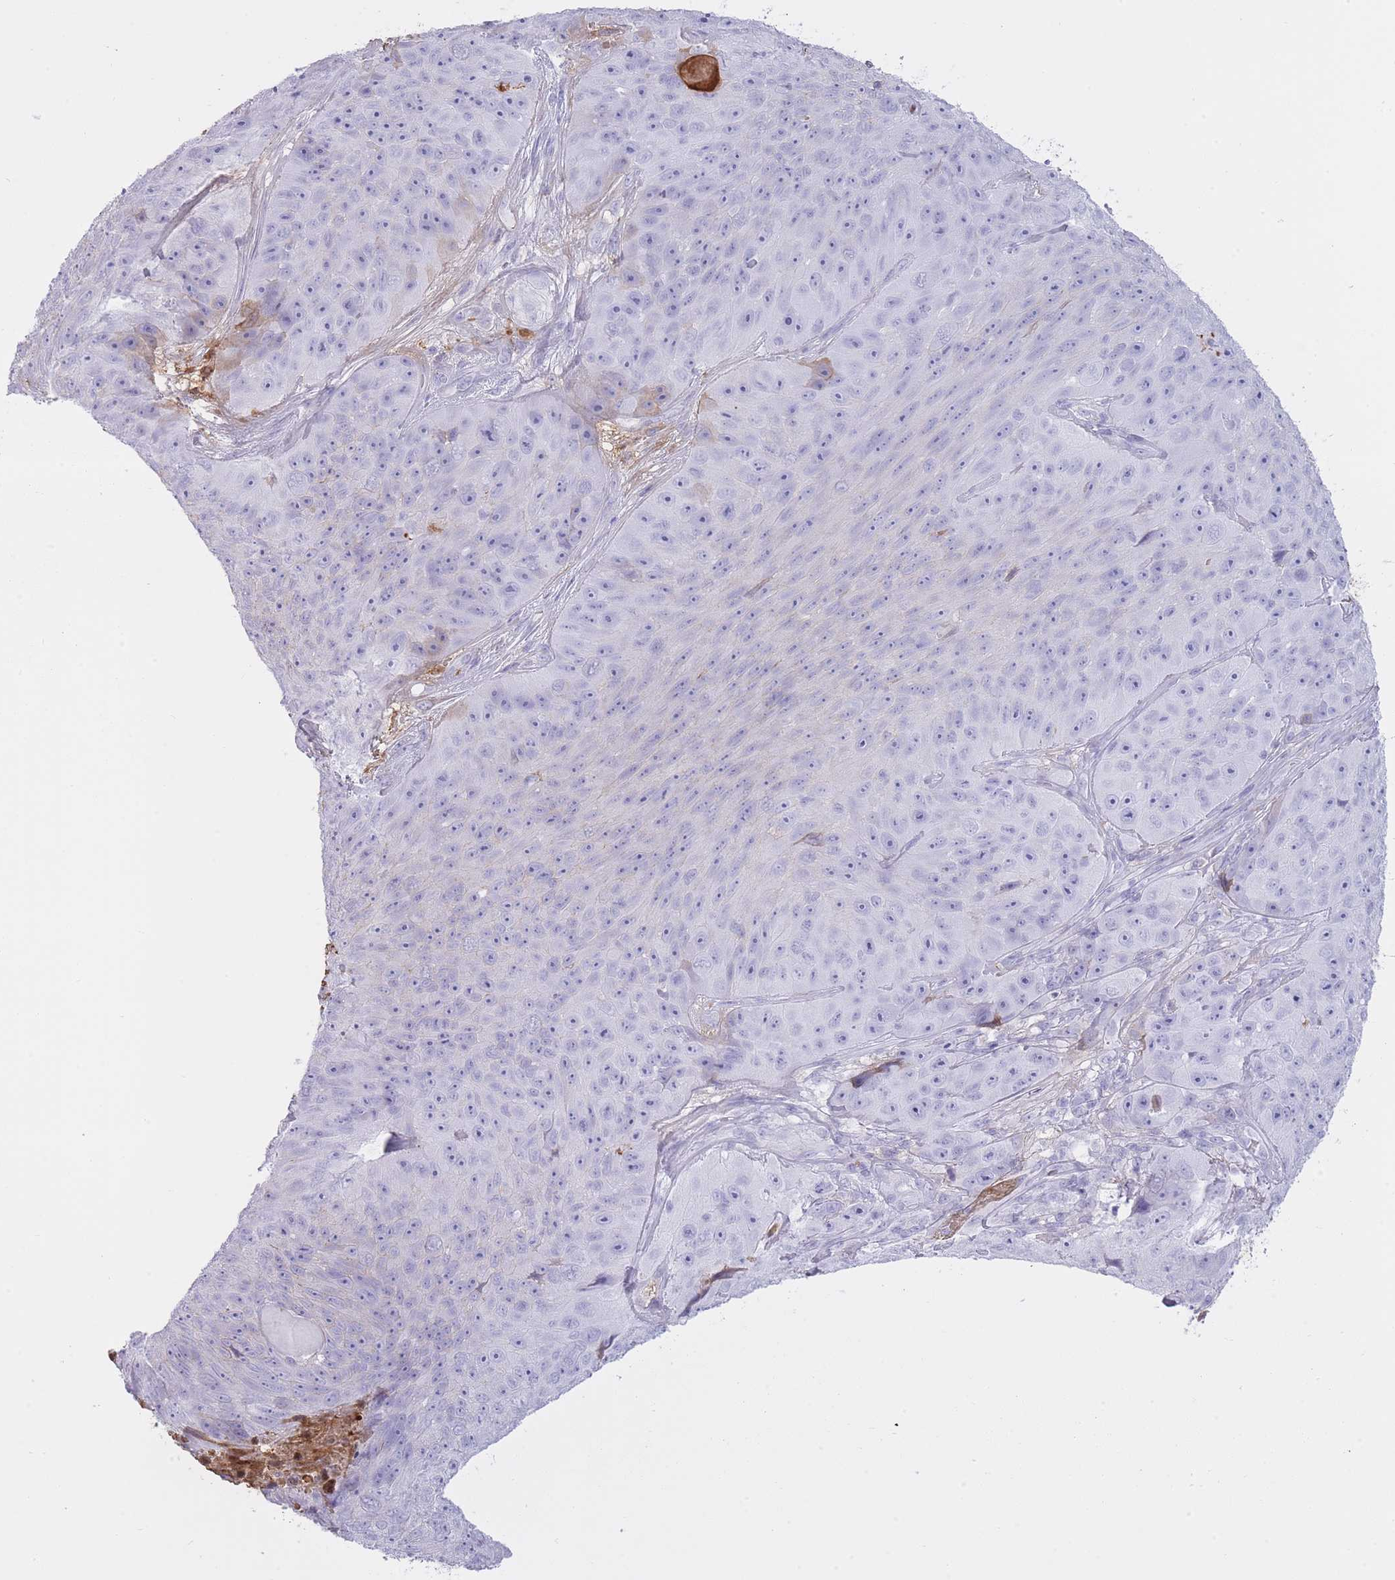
{"staining": {"intensity": "negative", "quantity": "none", "location": "none"}, "tissue": "skin cancer", "cell_type": "Tumor cells", "image_type": "cancer", "snomed": [{"axis": "morphology", "description": "Squamous cell carcinoma, NOS"}, {"axis": "topography", "description": "Skin"}], "caption": "Skin squamous cell carcinoma was stained to show a protein in brown. There is no significant expression in tumor cells.", "gene": "AP3S2", "patient": {"sex": "female", "age": 87}}